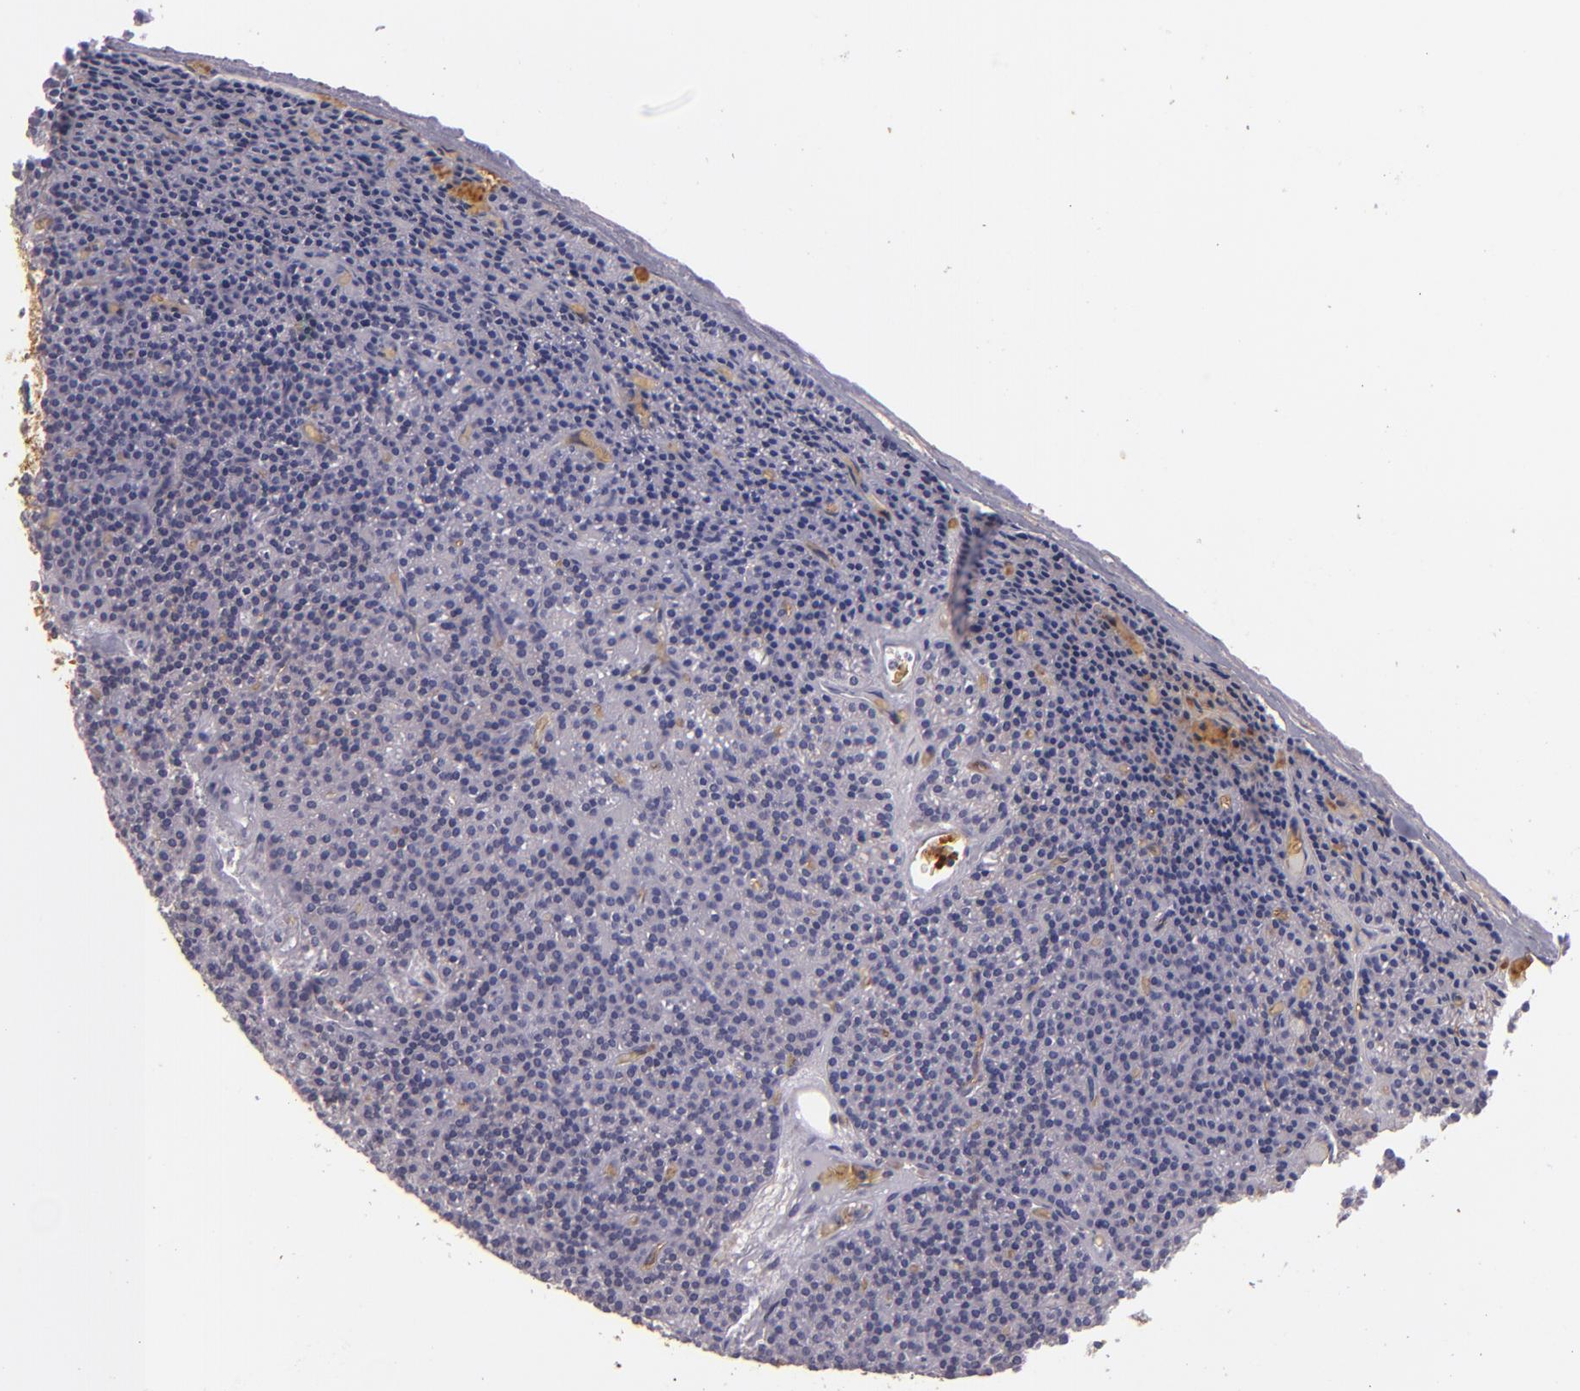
{"staining": {"intensity": "weak", "quantity": ">75%", "location": "cytoplasmic/membranous"}, "tissue": "parathyroid gland", "cell_type": "Glandular cells", "image_type": "normal", "snomed": [{"axis": "morphology", "description": "Normal tissue, NOS"}, {"axis": "topography", "description": "Parathyroid gland"}], "caption": "Protein expression by IHC exhibits weak cytoplasmic/membranous positivity in approximately >75% of glandular cells in unremarkable parathyroid gland.", "gene": "ACE", "patient": {"sex": "male", "age": 57}}